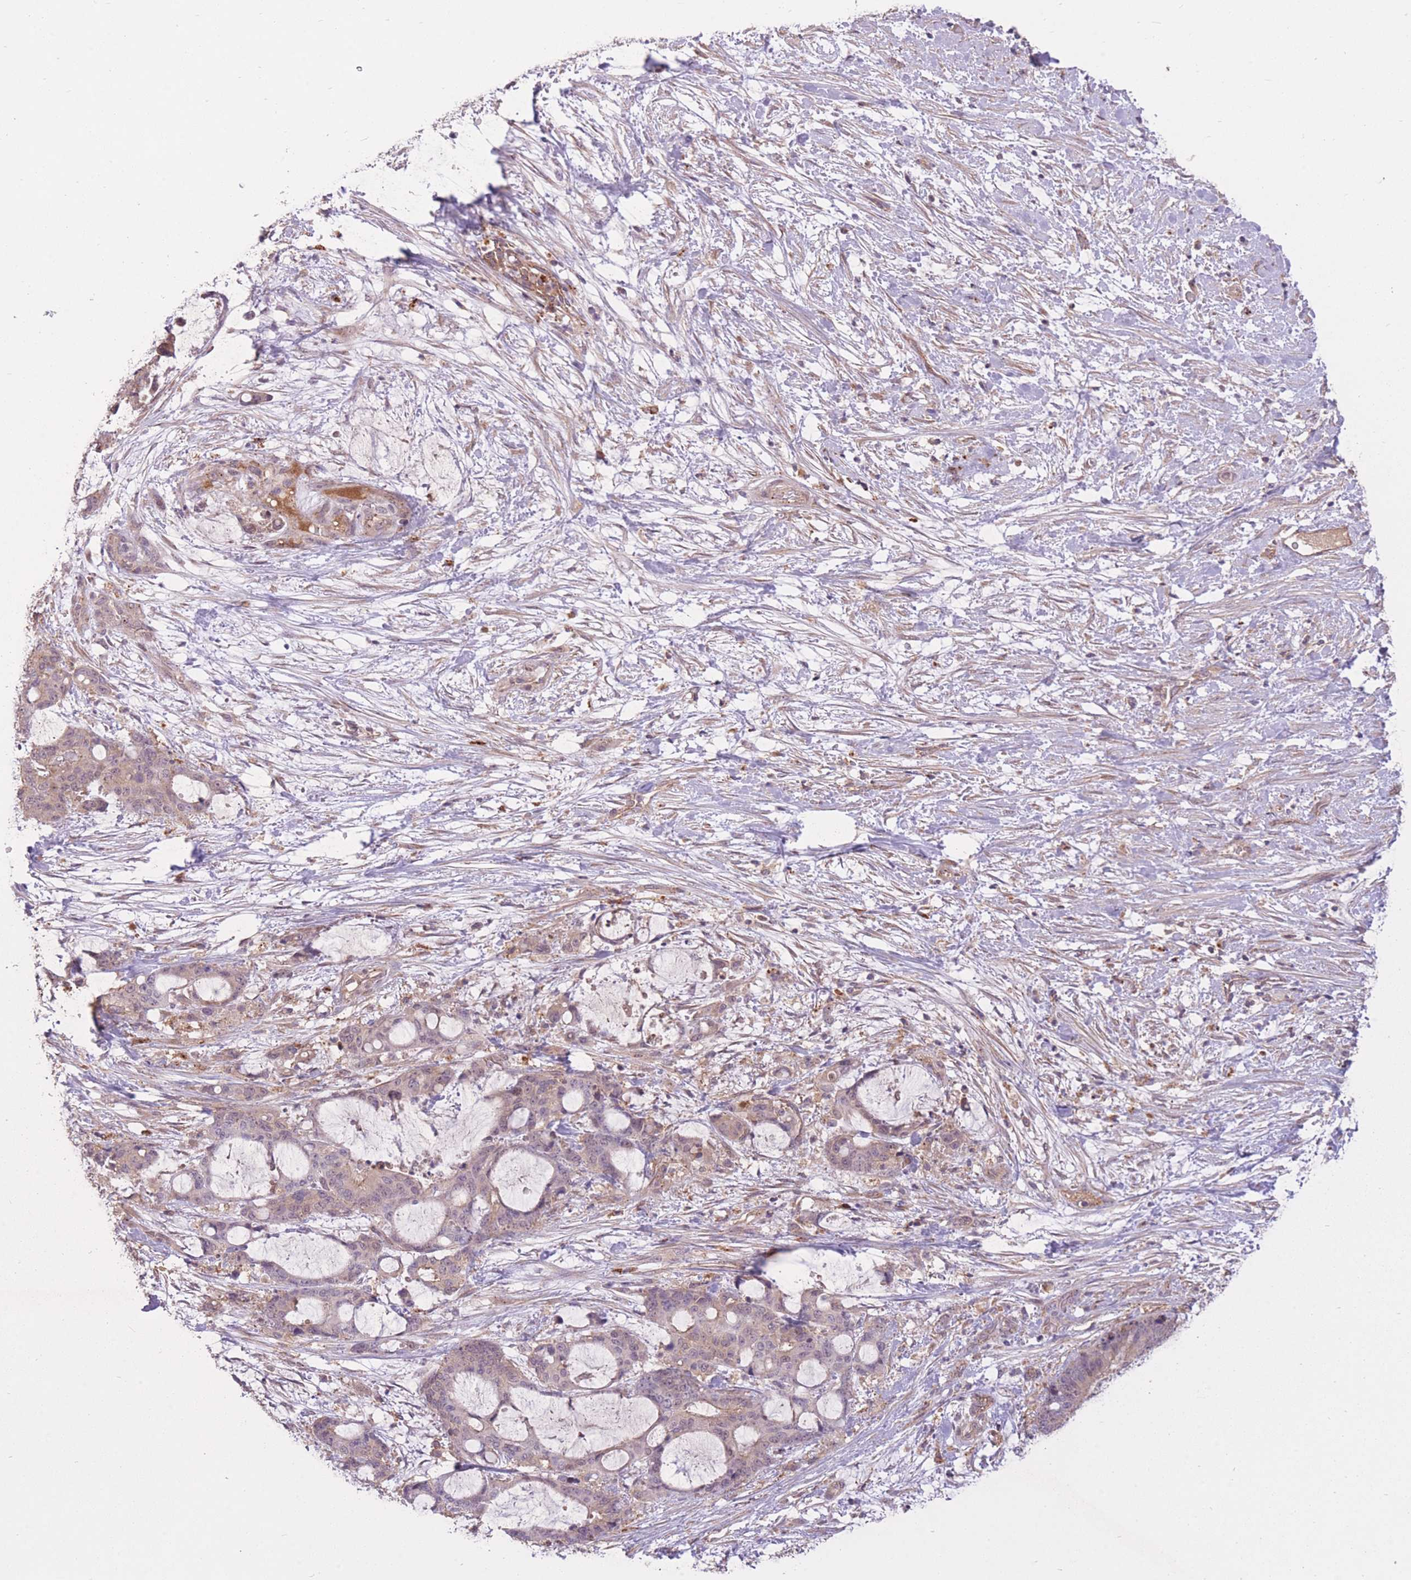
{"staining": {"intensity": "weak", "quantity": "<25%", "location": "cytoplasmic/membranous,nuclear"}, "tissue": "liver cancer", "cell_type": "Tumor cells", "image_type": "cancer", "snomed": [{"axis": "morphology", "description": "Normal tissue, NOS"}, {"axis": "morphology", "description": "Cholangiocarcinoma"}, {"axis": "topography", "description": "Liver"}, {"axis": "topography", "description": "Peripheral nerve tissue"}], "caption": "This is an immunohistochemistry (IHC) histopathology image of liver cancer (cholangiocarcinoma). There is no positivity in tumor cells.", "gene": "POLR3F", "patient": {"sex": "female", "age": 73}}